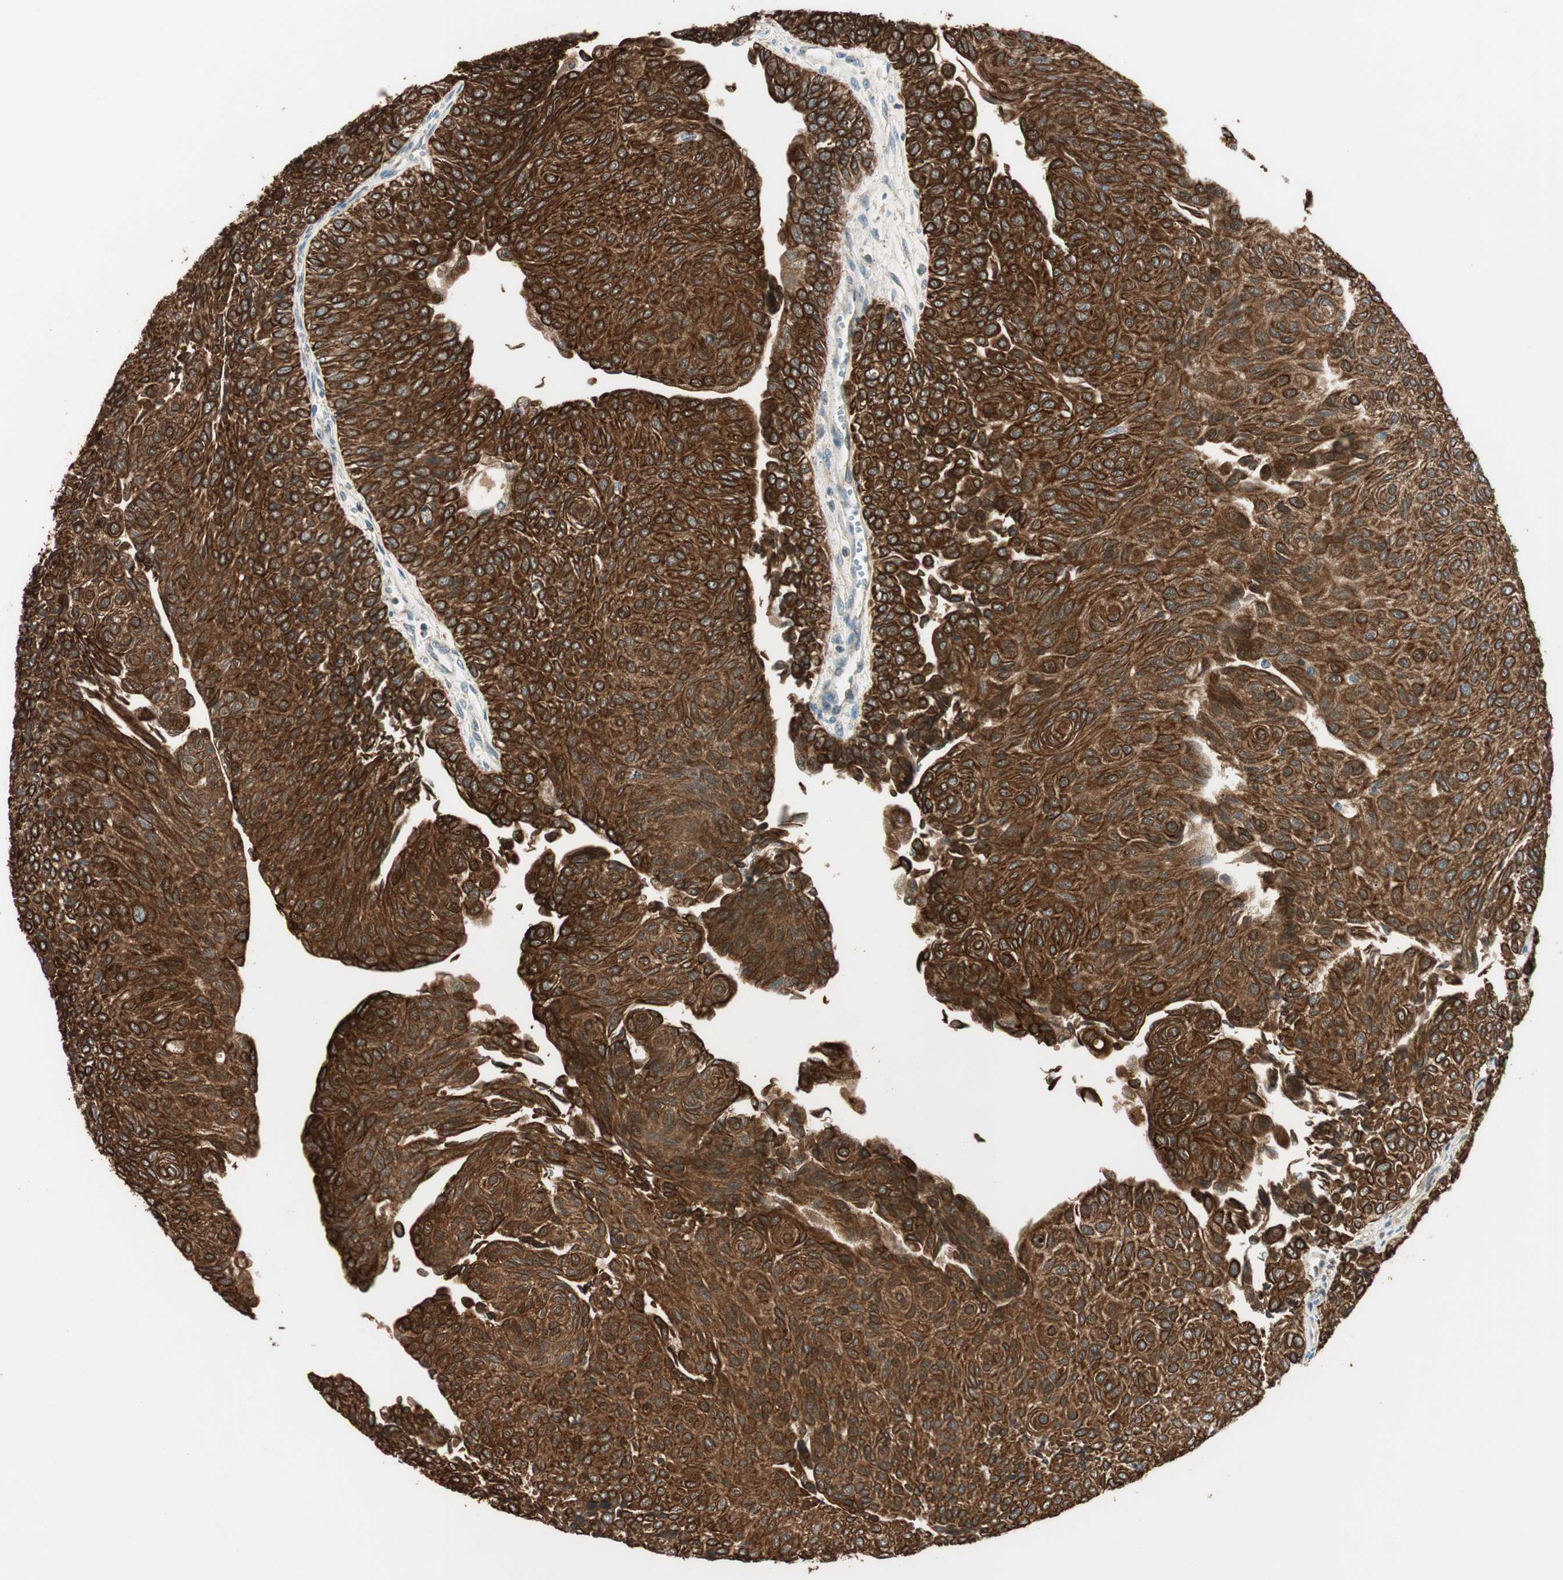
{"staining": {"intensity": "strong", "quantity": ">75%", "location": "cytoplasmic/membranous"}, "tissue": "urothelial cancer", "cell_type": "Tumor cells", "image_type": "cancer", "snomed": [{"axis": "morphology", "description": "Urothelial carcinoma, Low grade"}, {"axis": "topography", "description": "Urinary bladder"}], "caption": "Human urothelial carcinoma (low-grade) stained with a brown dye demonstrates strong cytoplasmic/membranous positive positivity in approximately >75% of tumor cells.", "gene": "TRIM21", "patient": {"sex": "male", "age": 78}}